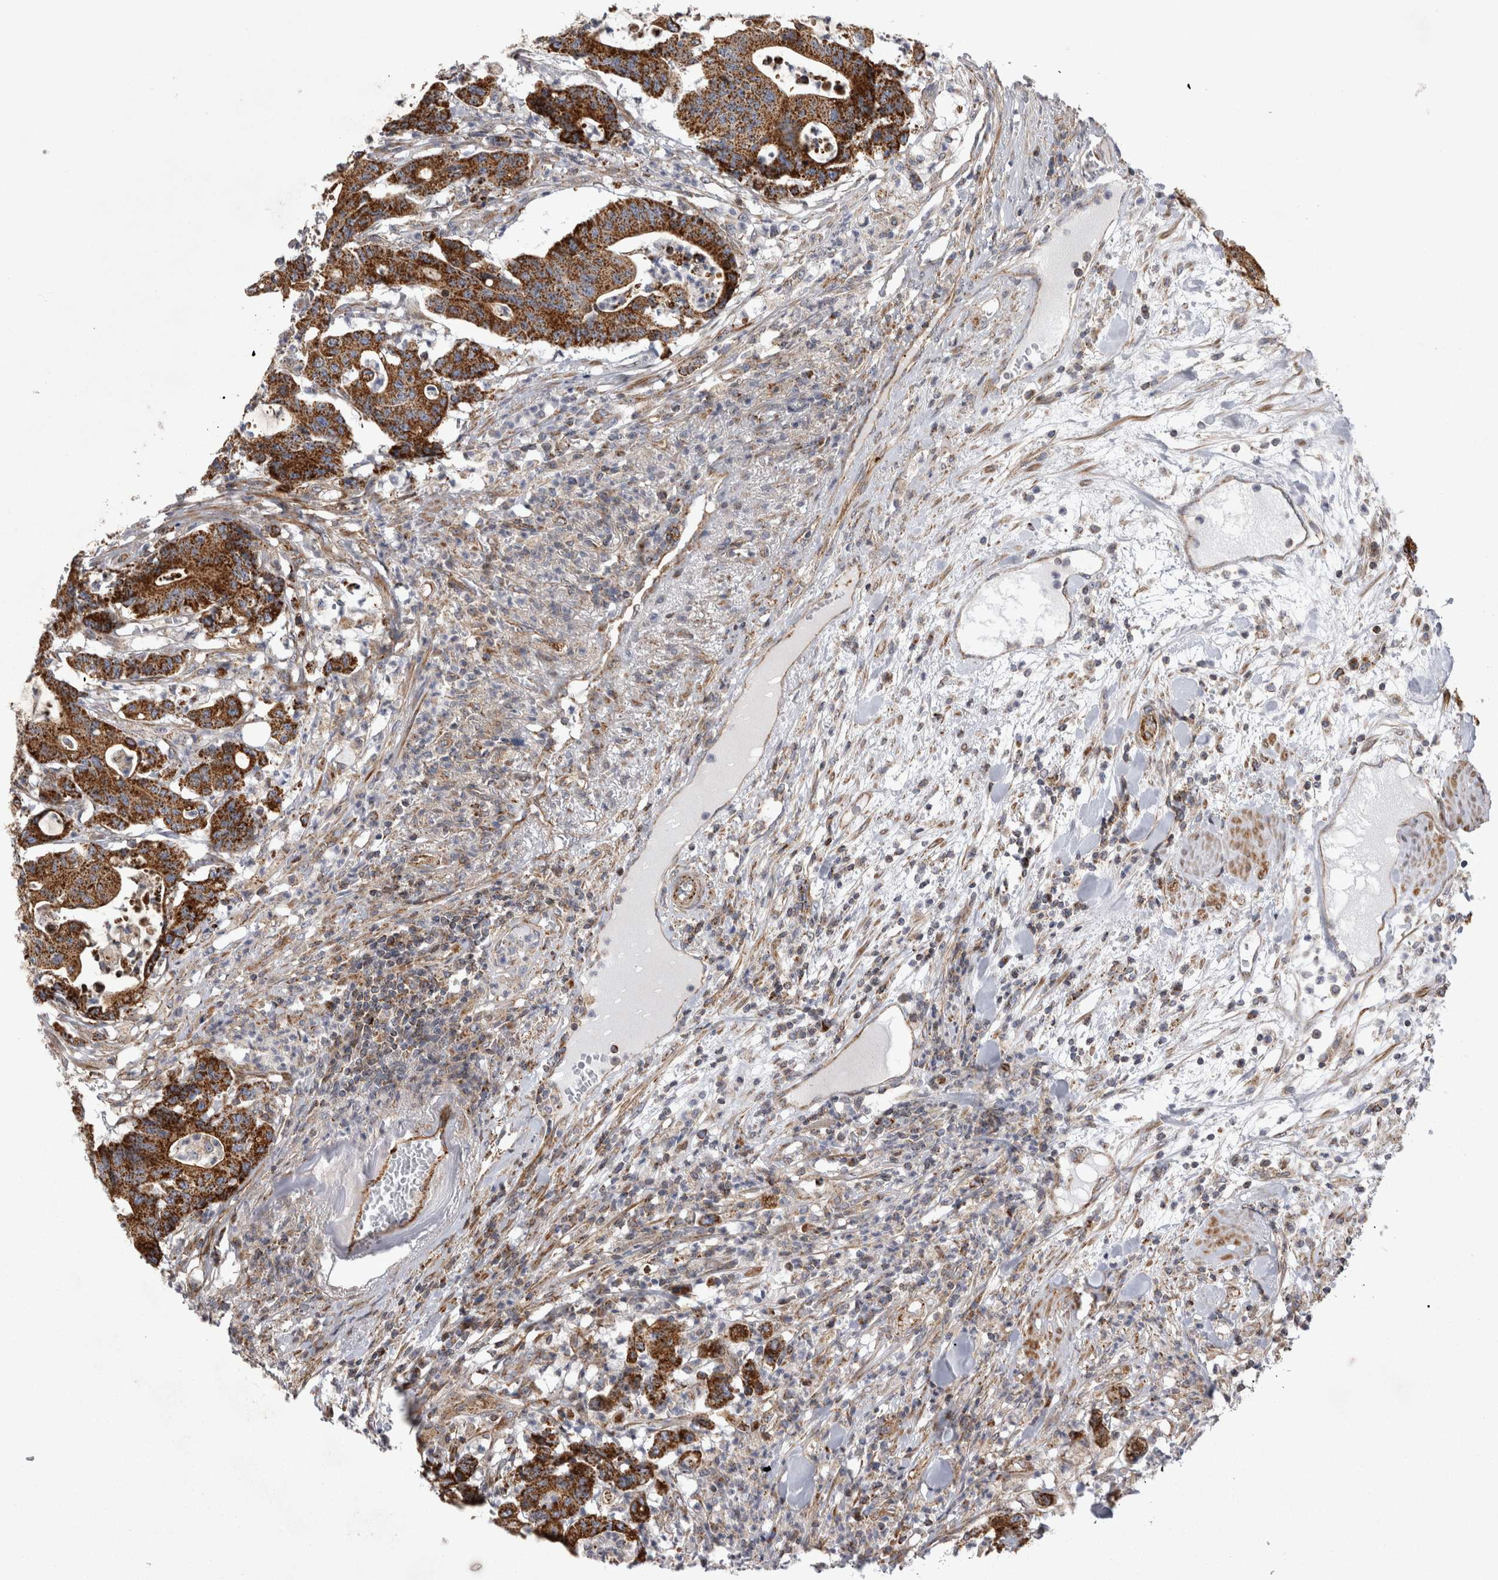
{"staining": {"intensity": "strong", "quantity": ">75%", "location": "cytoplasmic/membranous"}, "tissue": "colorectal cancer", "cell_type": "Tumor cells", "image_type": "cancer", "snomed": [{"axis": "morphology", "description": "Adenocarcinoma, NOS"}, {"axis": "topography", "description": "Colon"}], "caption": "Tumor cells show high levels of strong cytoplasmic/membranous staining in about >75% of cells in adenocarcinoma (colorectal). The protein is shown in brown color, while the nuclei are stained blue.", "gene": "TSPOAP1", "patient": {"sex": "female", "age": 84}}